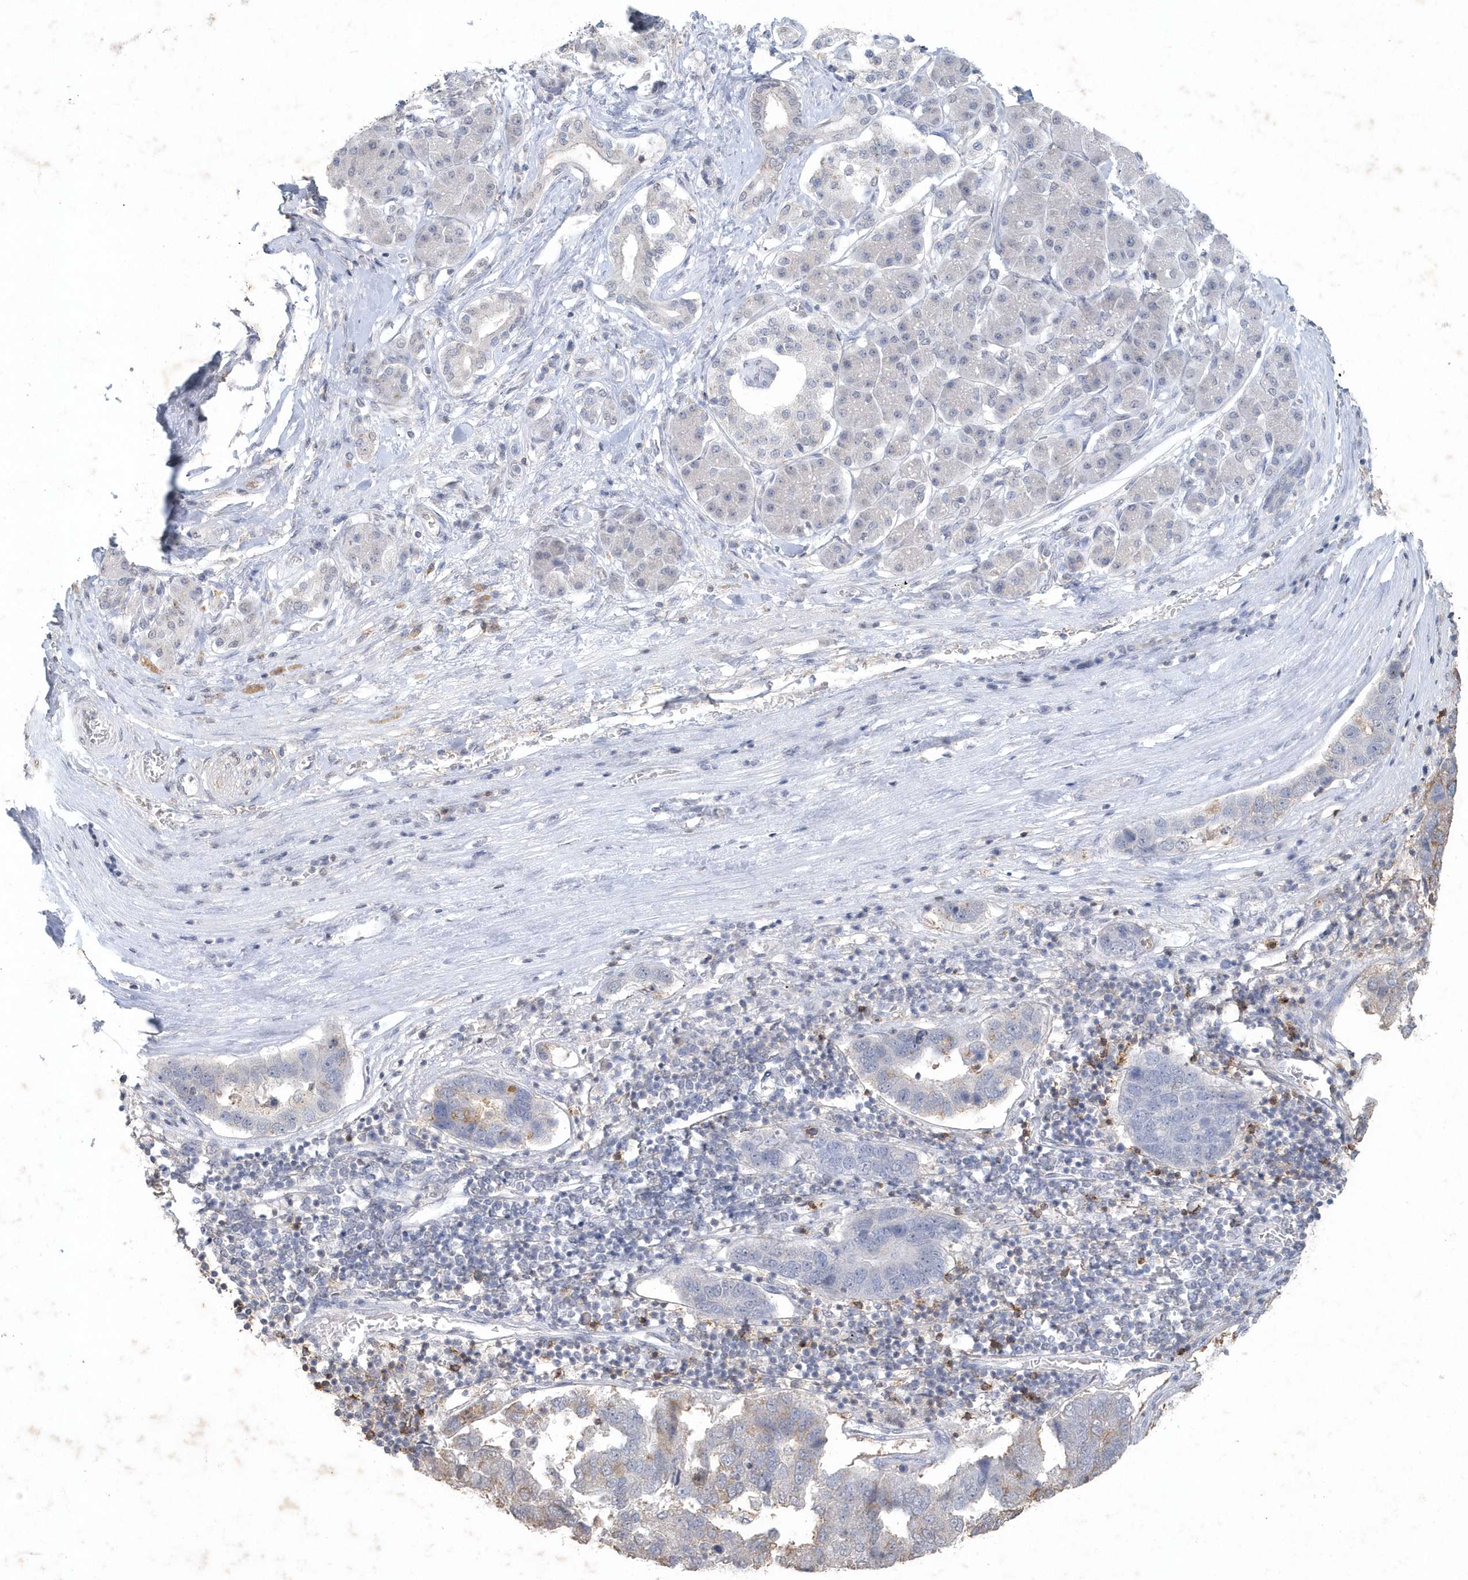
{"staining": {"intensity": "negative", "quantity": "none", "location": "none"}, "tissue": "pancreatic cancer", "cell_type": "Tumor cells", "image_type": "cancer", "snomed": [{"axis": "morphology", "description": "Adenocarcinoma, NOS"}, {"axis": "topography", "description": "Pancreas"}], "caption": "A micrograph of pancreatic cancer (adenocarcinoma) stained for a protein demonstrates no brown staining in tumor cells.", "gene": "PDCD1", "patient": {"sex": "female", "age": 61}}